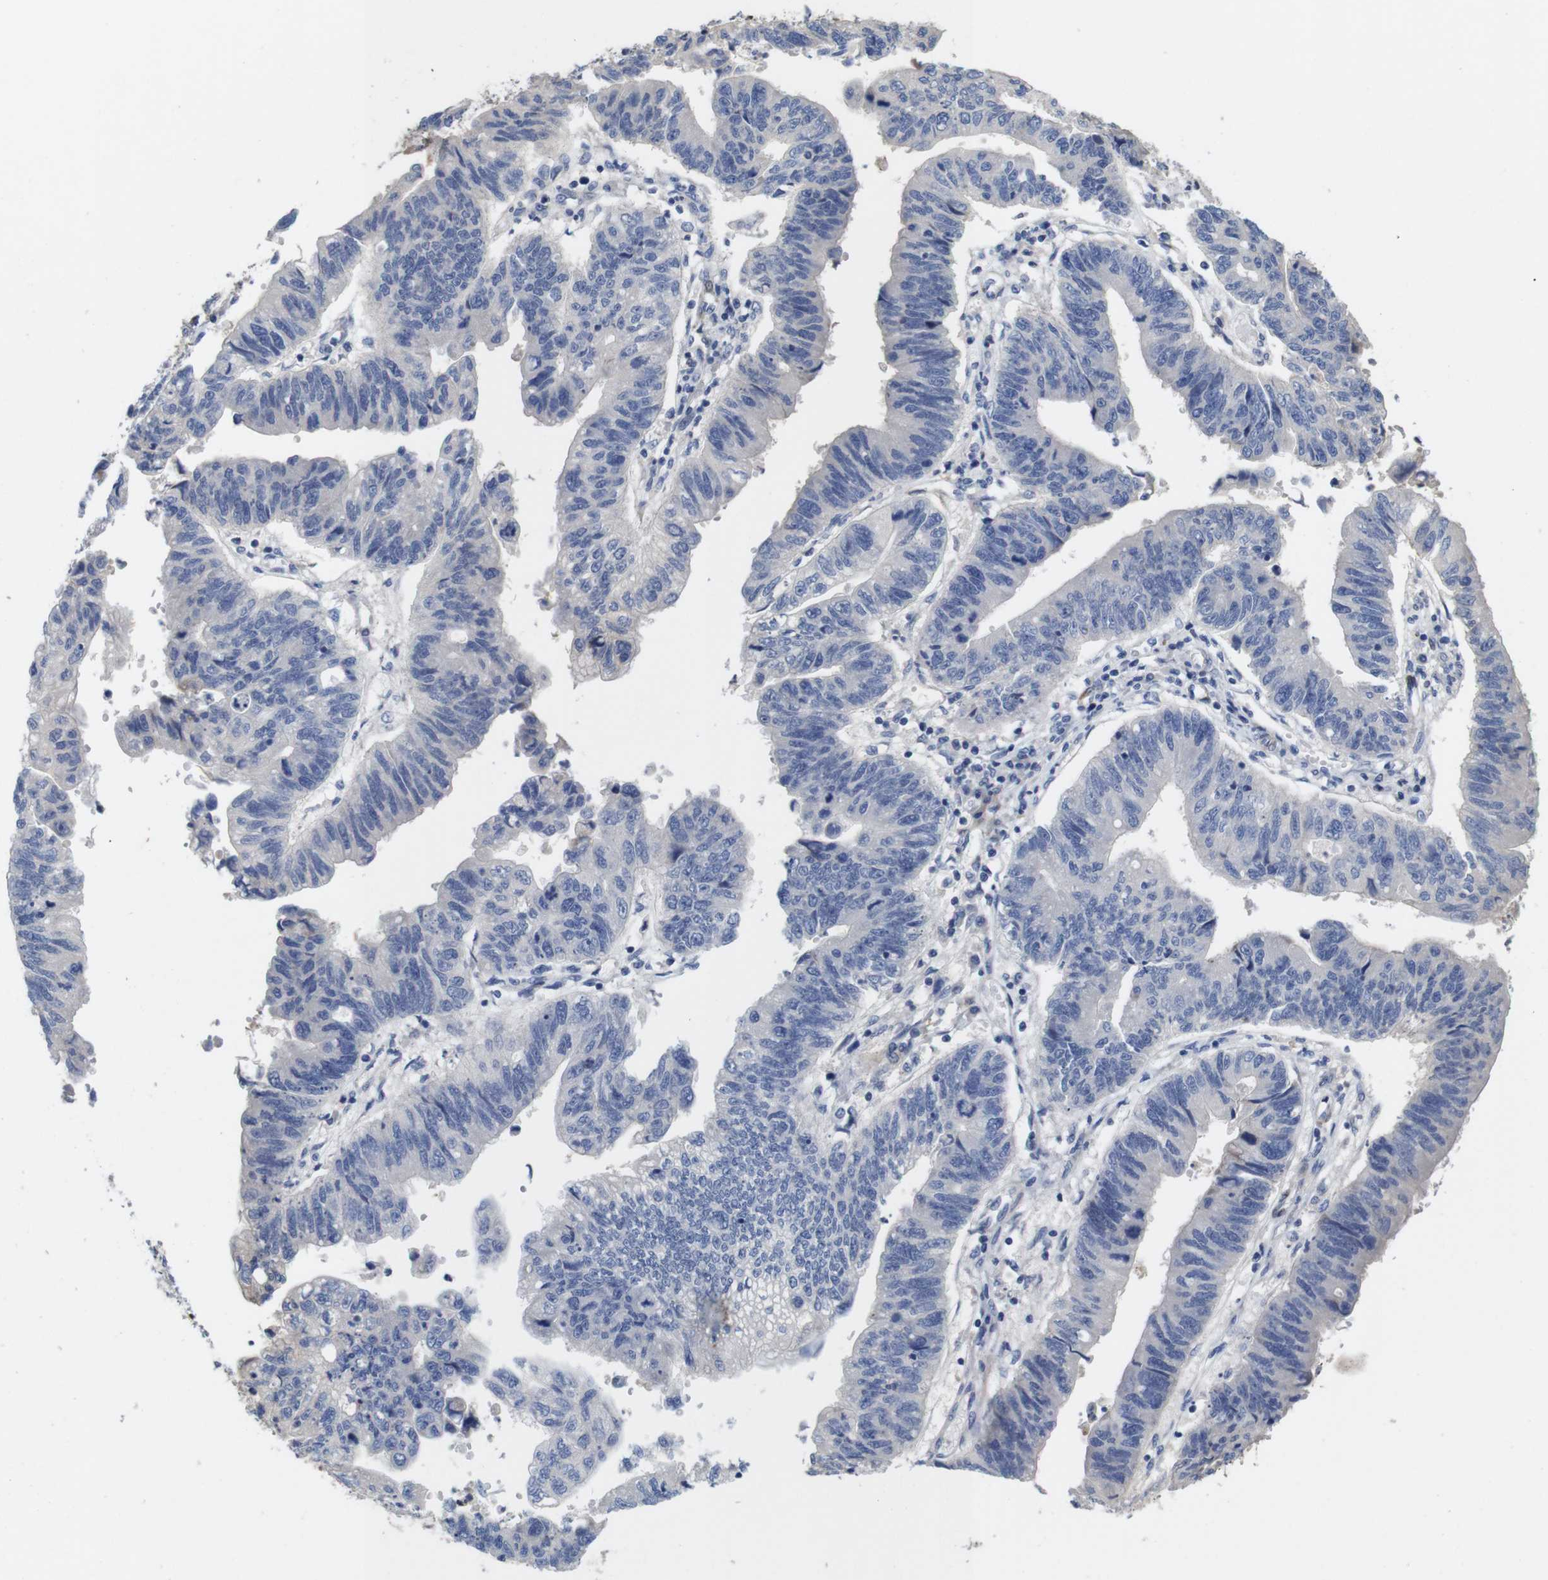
{"staining": {"intensity": "negative", "quantity": "none", "location": "none"}, "tissue": "stomach cancer", "cell_type": "Tumor cells", "image_type": "cancer", "snomed": [{"axis": "morphology", "description": "Adenocarcinoma, NOS"}, {"axis": "topography", "description": "Stomach"}], "caption": "Immunohistochemical staining of human stomach cancer exhibits no significant staining in tumor cells. (DAB IHC with hematoxylin counter stain).", "gene": "SPRY3", "patient": {"sex": "male", "age": 59}}